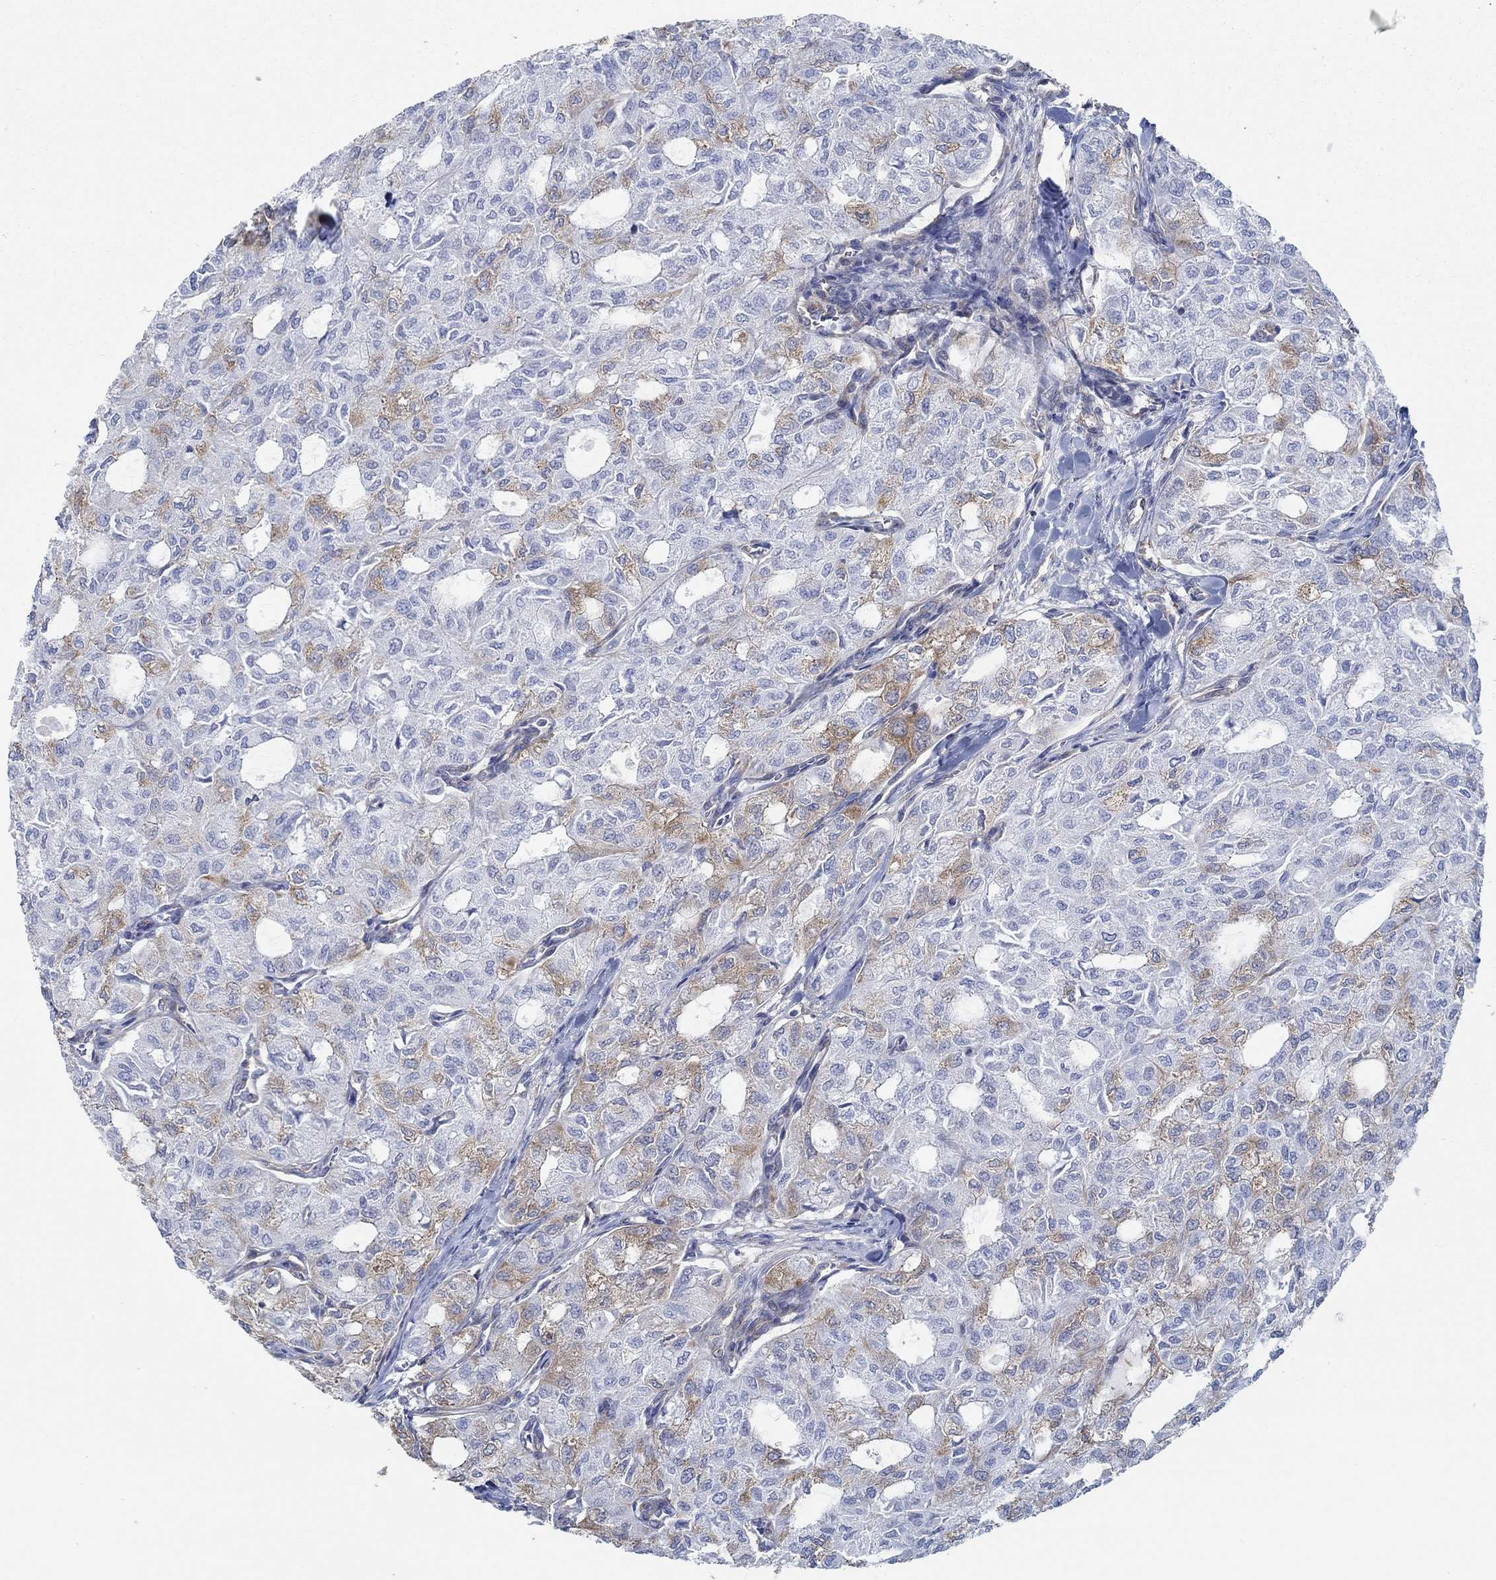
{"staining": {"intensity": "moderate", "quantity": "25%-75%", "location": "cytoplasmic/membranous"}, "tissue": "thyroid cancer", "cell_type": "Tumor cells", "image_type": "cancer", "snomed": [{"axis": "morphology", "description": "Follicular adenoma carcinoma, NOS"}, {"axis": "topography", "description": "Thyroid gland"}], "caption": "Thyroid follicular adenoma carcinoma stained with DAB (3,3'-diaminobenzidine) immunohistochemistry (IHC) reveals medium levels of moderate cytoplasmic/membranous expression in approximately 25%-75% of tumor cells.", "gene": "SPAG9", "patient": {"sex": "male", "age": 75}}